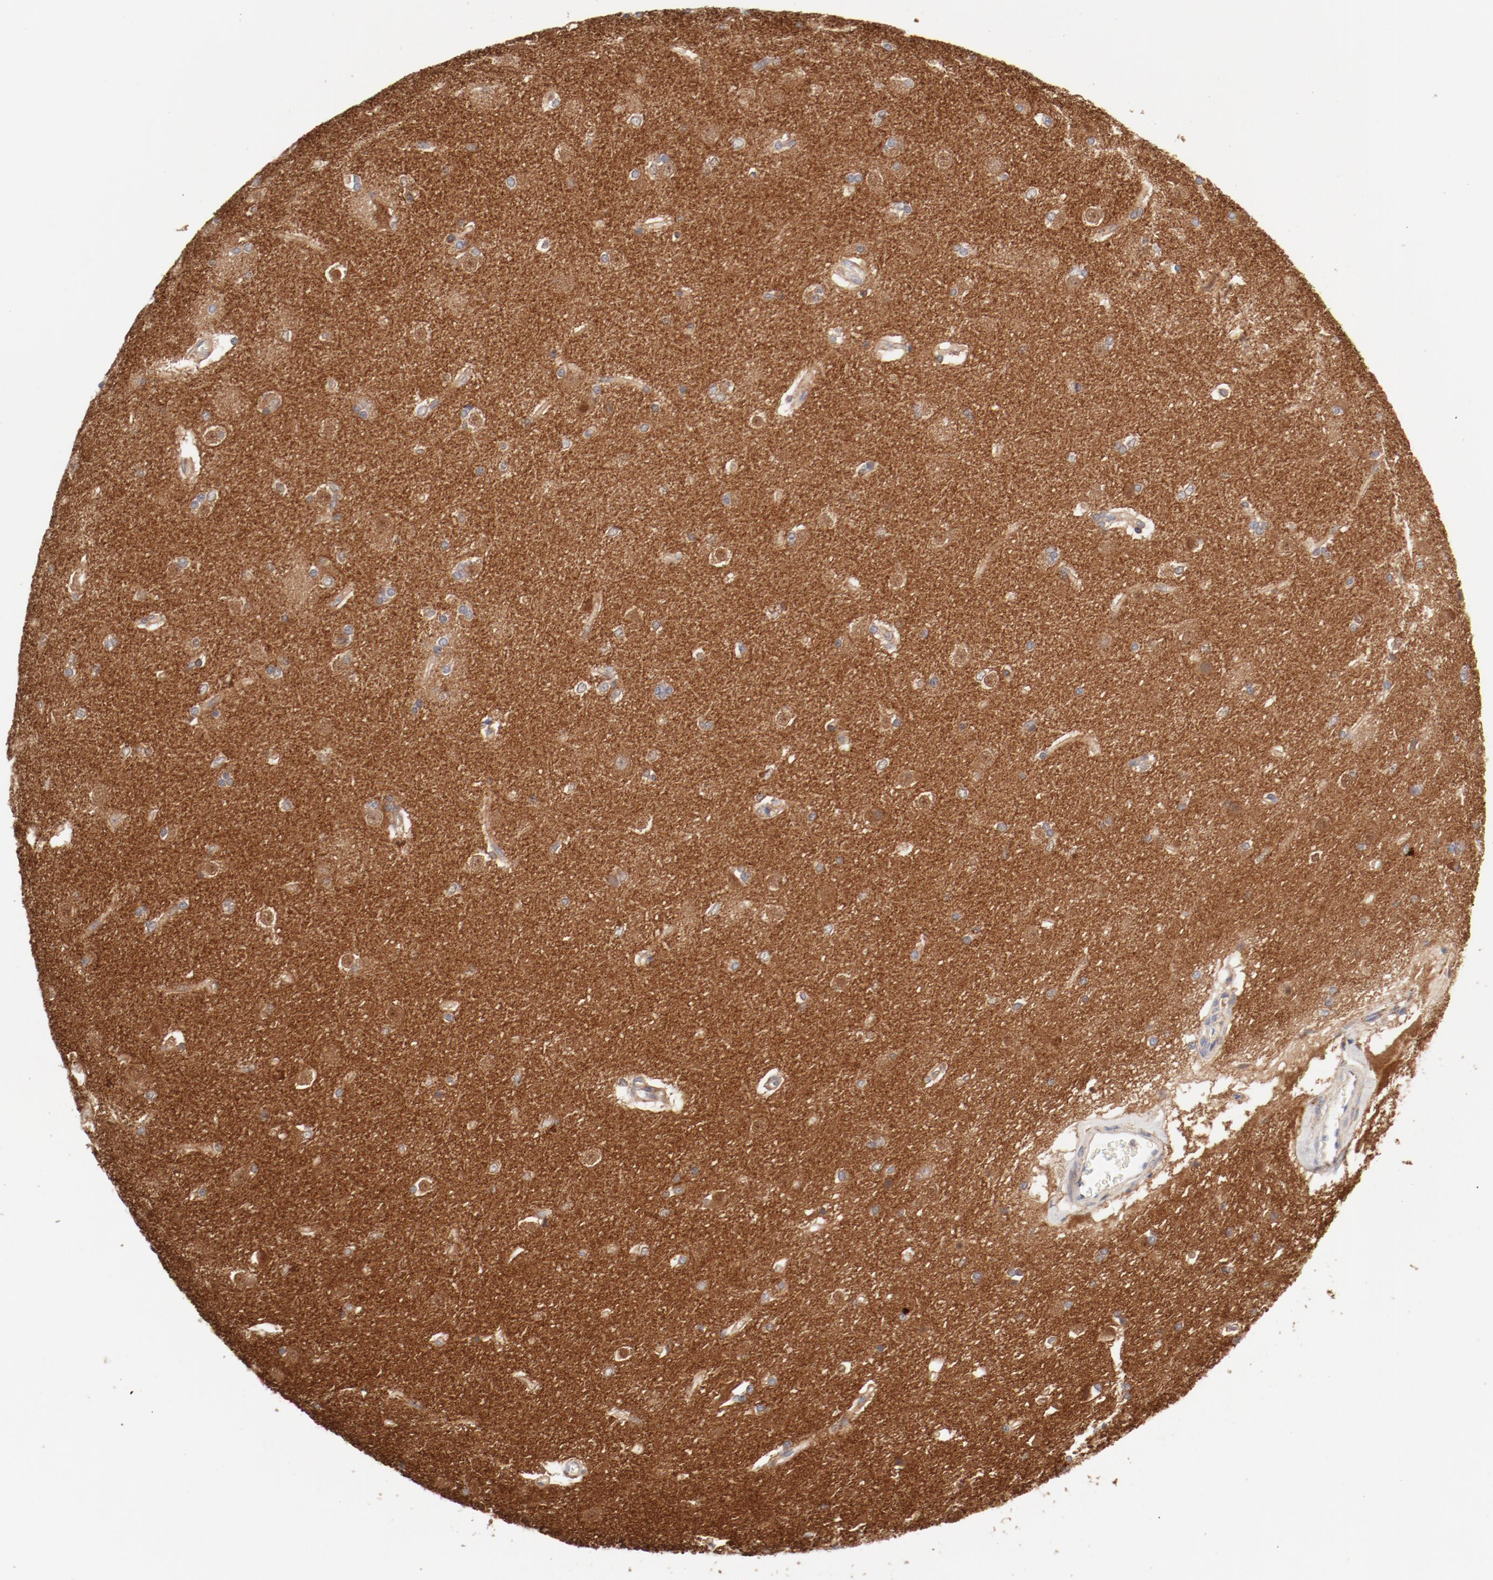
{"staining": {"intensity": "negative", "quantity": "none", "location": "none"}, "tissue": "caudate", "cell_type": "Glial cells", "image_type": "normal", "snomed": [{"axis": "morphology", "description": "Normal tissue, NOS"}, {"axis": "topography", "description": "Lateral ventricle wall"}], "caption": "High power microscopy histopathology image of an IHC image of benign caudate, revealing no significant staining in glial cells. Nuclei are stained in blue.", "gene": "AP2A1", "patient": {"sex": "female", "age": 19}}